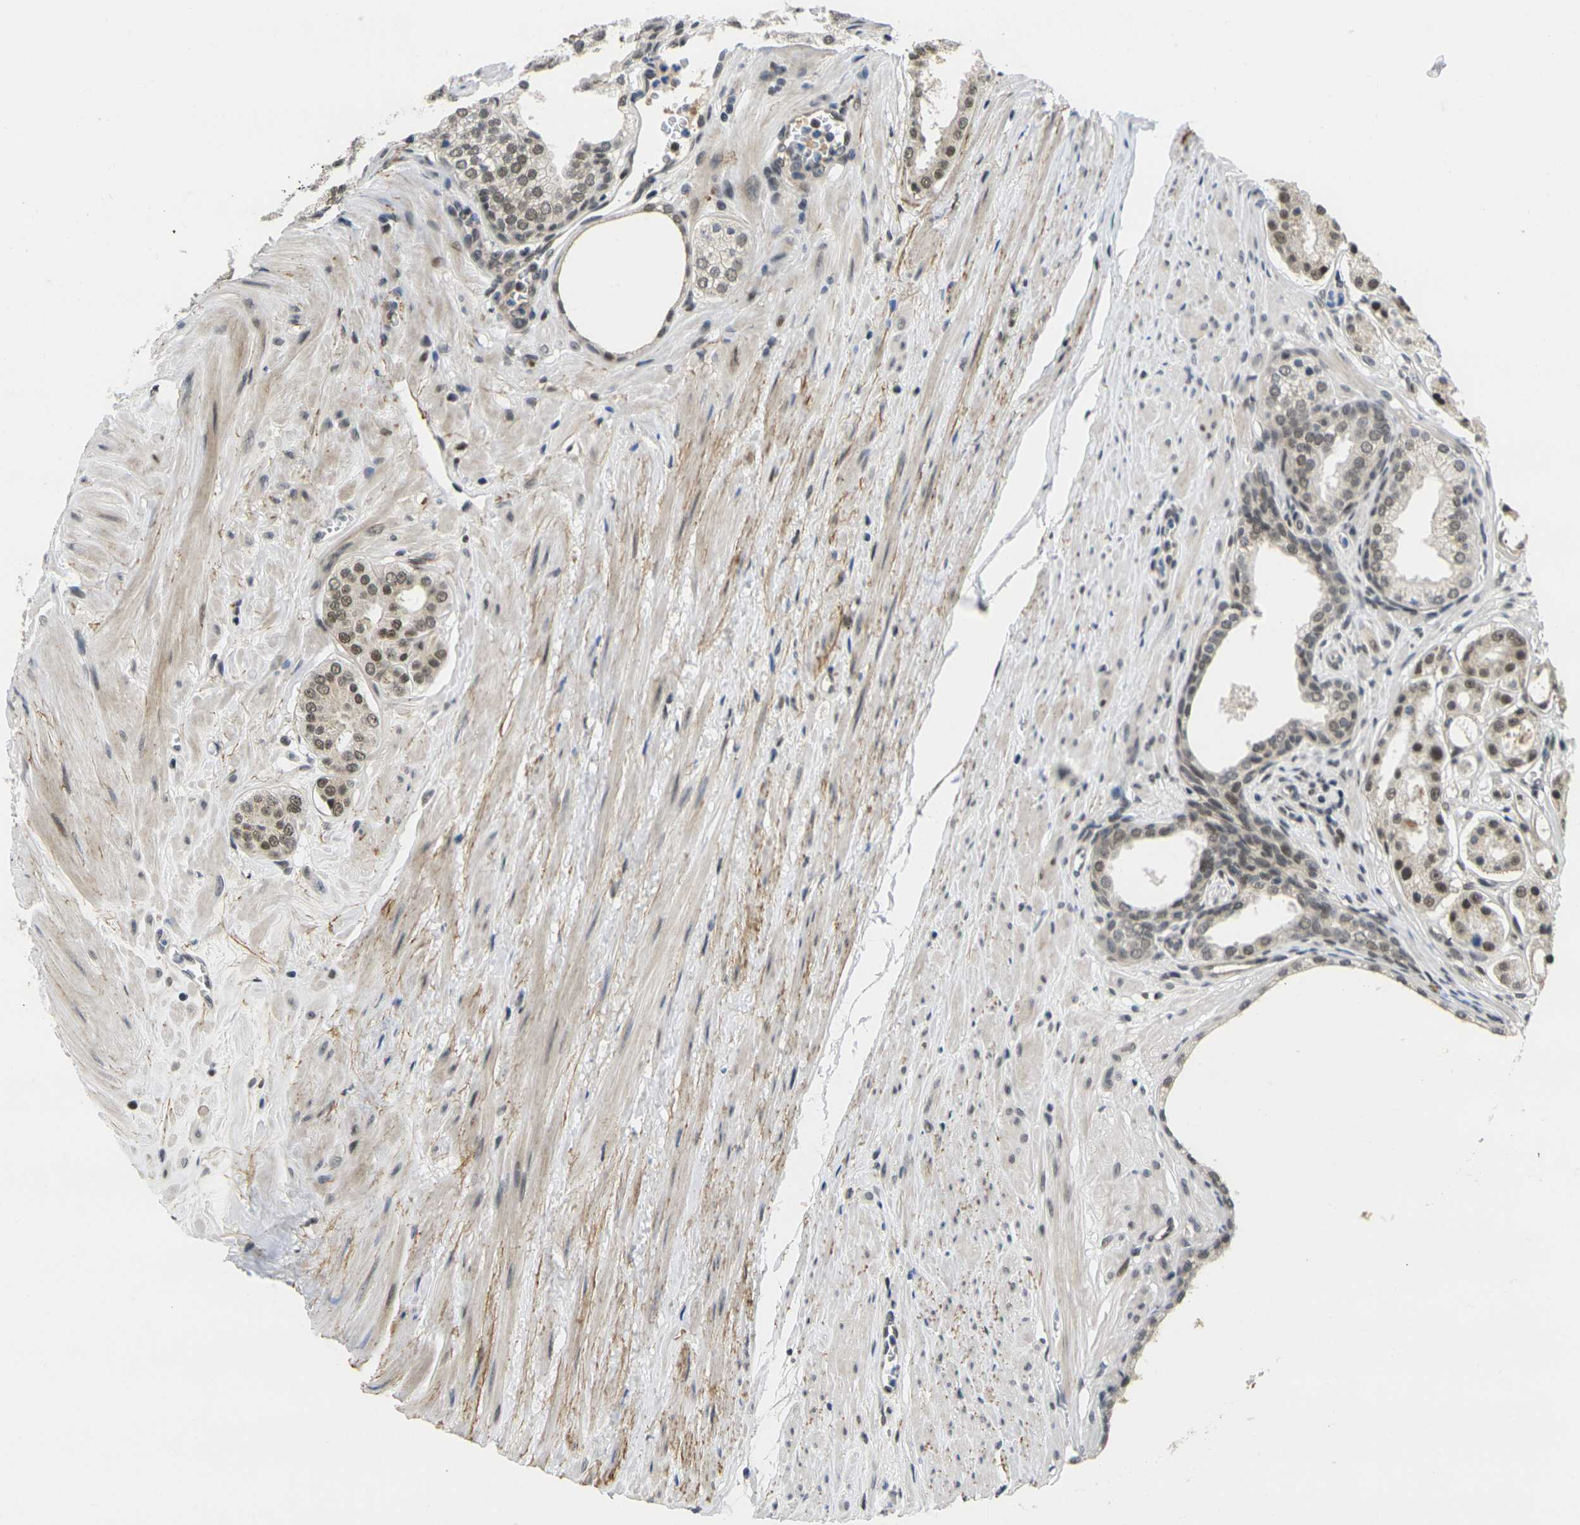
{"staining": {"intensity": "moderate", "quantity": ">75%", "location": "nuclear"}, "tissue": "prostate cancer", "cell_type": "Tumor cells", "image_type": "cancer", "snomed": [{"axis": "morphology", "description": "Adenocarcinoma, Low grade"}, {"axis": "topography", "description": "Prostate"}], "caption": "Prostate cancer (adenocarcinoma (low-grade)) stained with DAB immunohistochemistry displays medium levels of moderate nuclear staining in about >75% of tumor cells.", "gene": "RBM7", "patient": {"sex": "male", "age": 57}}